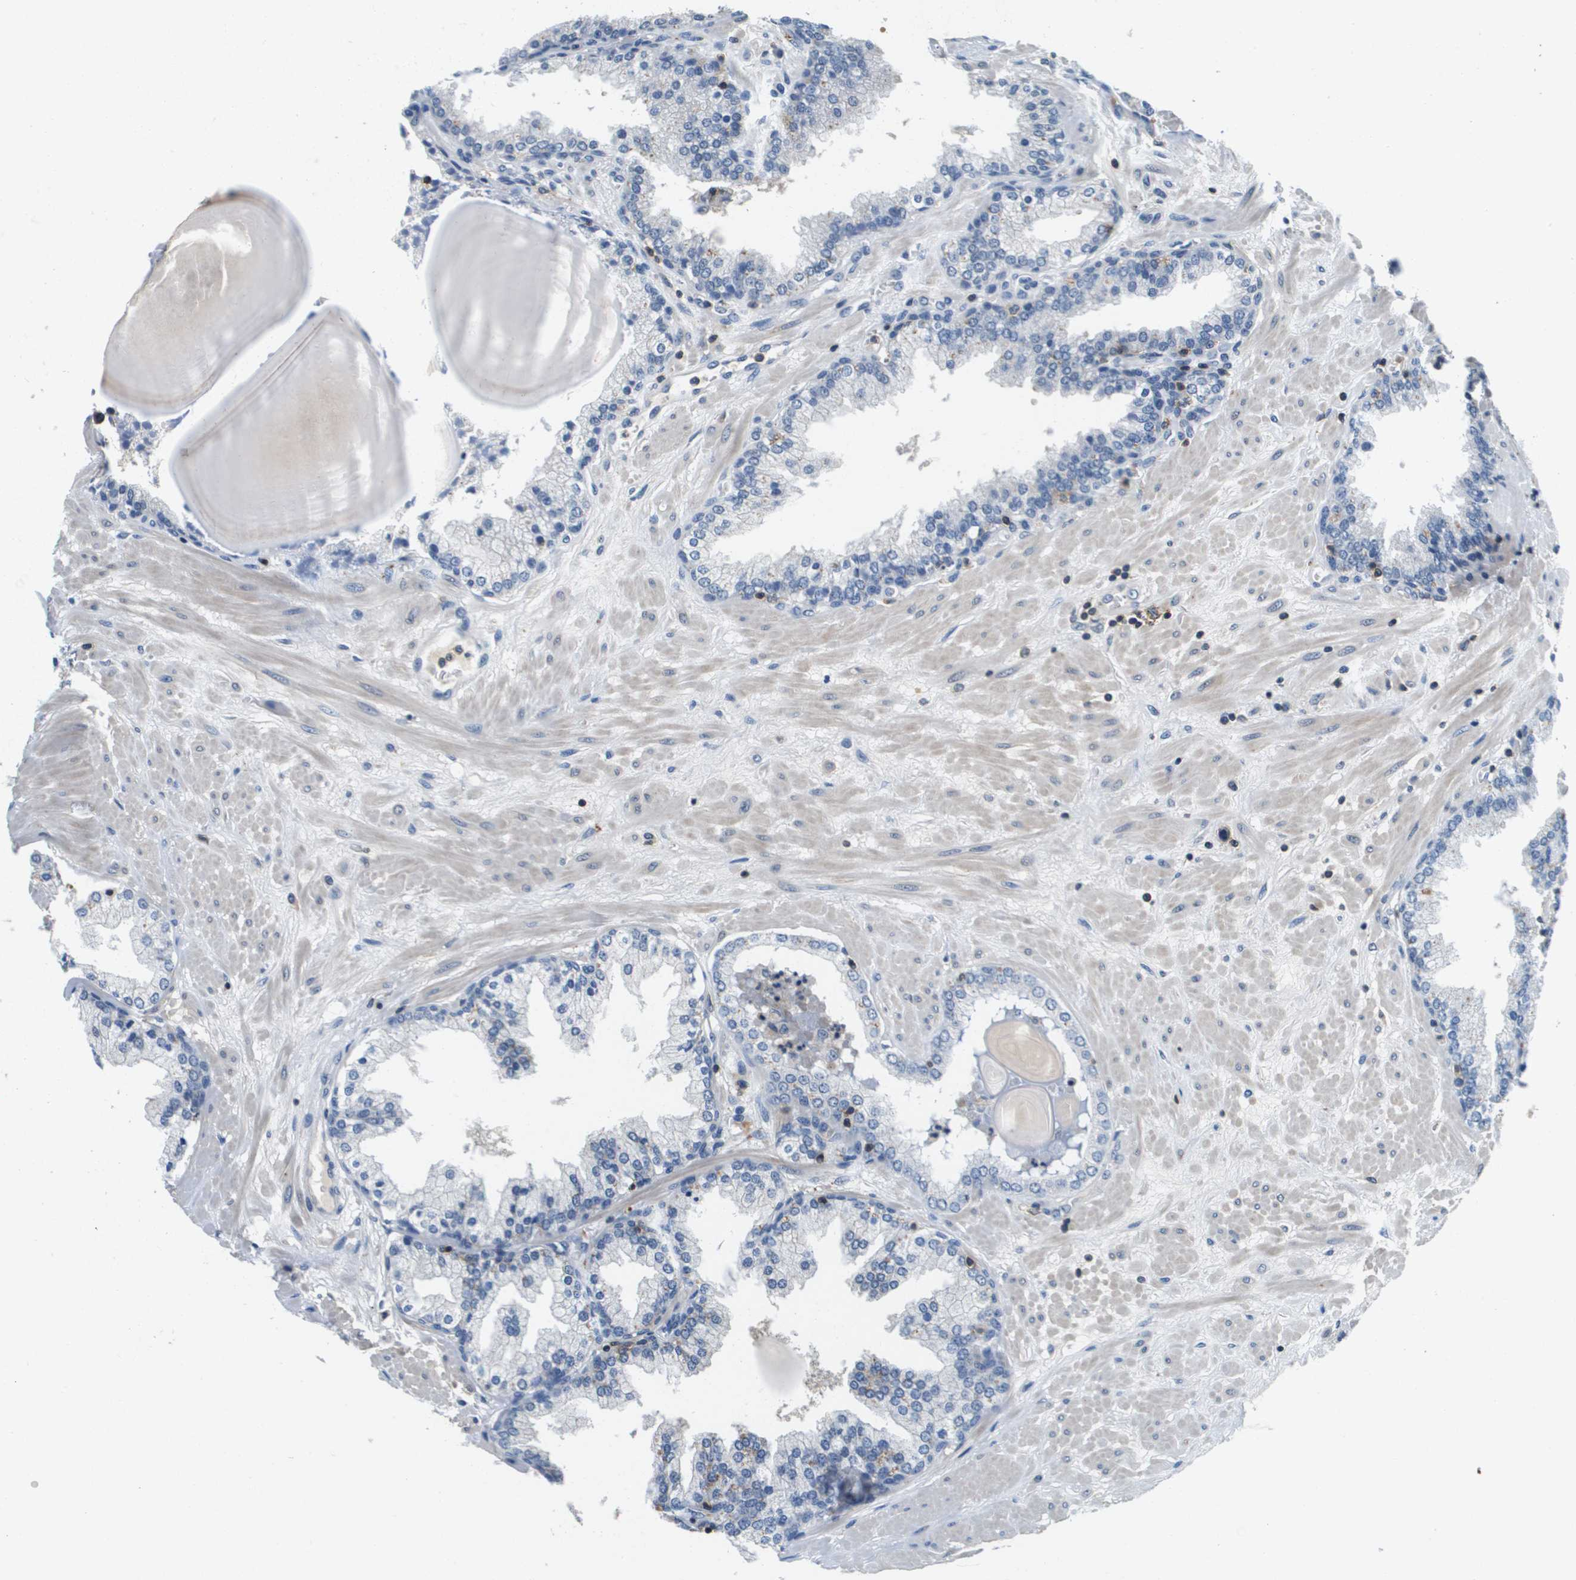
{"staining": {"intensity": "negative", "quantity": "none", "location": "none"}, "tissue": "prostate", "cell_type": "Glandular cells", "image_type": "normal", "snomed": [{"axis": "morphology", "description": "Normal tissue, NOS"}, {"axis": "topography", "description": "Prostate"}], "caption": "This is an IHC photomicrograph of unremarkable human prostate. There is no expression in glandular cells.", "gene": "KCNQ5", "patient": {"sex": "male", "age": 51}}